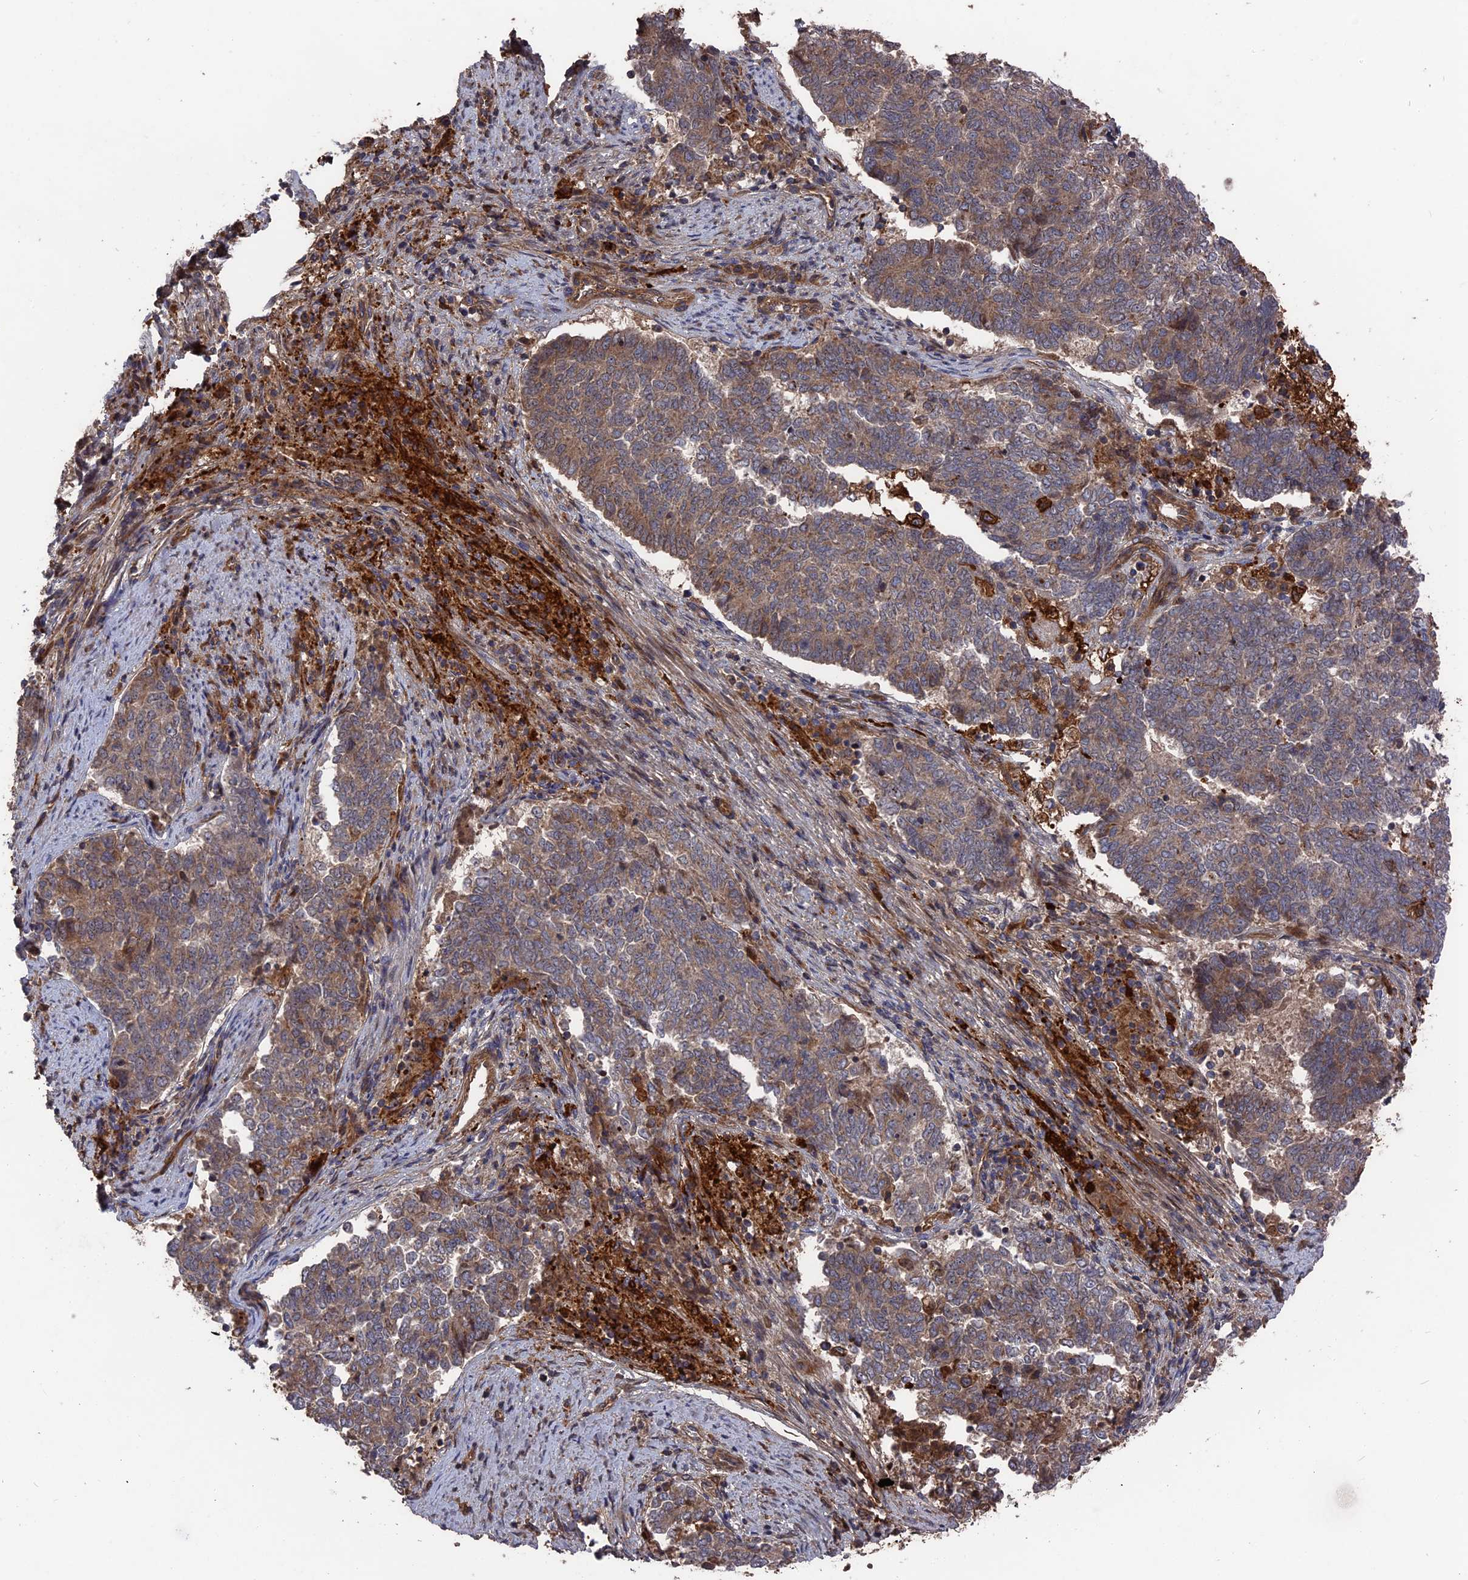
{"staining": {"intensity": "weak", "quantity": ">75%", "location": "cytoplasmic/membranous"}, "tissue": "endometrial cancer", "cell_type": "Tumor cells", "image_type": "cancer", "snomed": [{"axis": "morphology", "description": "Adenocarcinoma, NOS"}, {"axis": "topography", "description": "Endometrium"}], "caption": "DAB immunohistochemical staining of human adenocarcinoma (endometrial) displays weak cytoplasmic/membranous protein staining in approximately >75% of tumor cells.", "gene": "DEF8", "patient": {"sex": "female", "age": 80}}